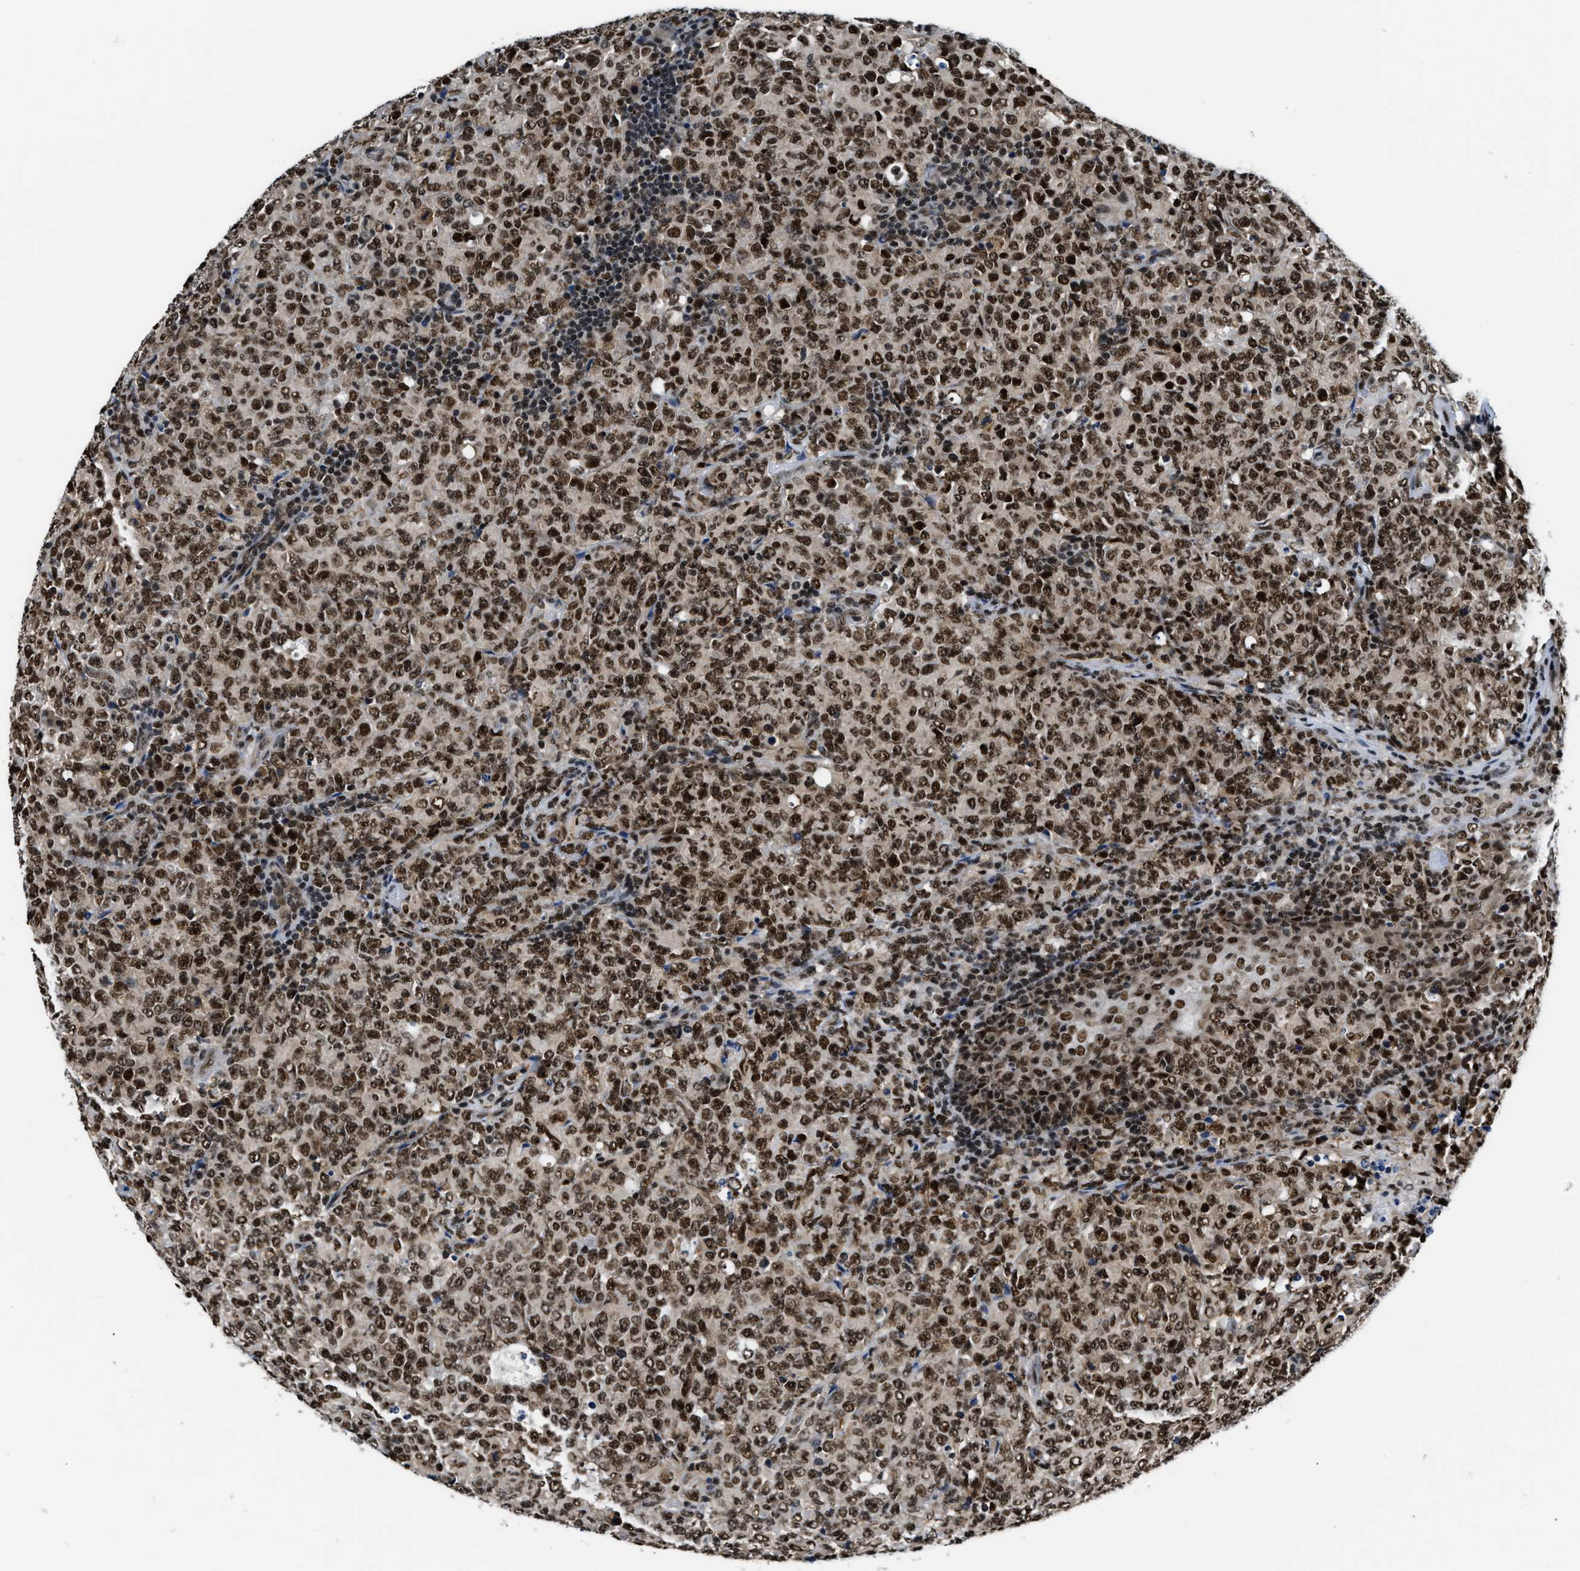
{"staining": {"intensity": "strong", "quantity": ">75%", "location": "cytoplasmic/membranous,nuclear"}, "tissue": "lymphoma", "cell_type": "Tumor cells", "image_type": "cancer", "snomed": [{"axis": "morphology", "description": "Malignant lymphoma, non-Hodgkin's type, High grade"}, {"axis": "topography", "description": "Tonsil"}], "caption": "Protein staining by immunohistochemistry (IHC) reveals strong cytoplasmic/membranous and nuclear staining in approximately >75% of tumor cells in malignant lymphoma, non-Hodgkin's type (high-grade).", "gene": "CCNDBP1", "patient": {"sex": "female", "age": 36}}